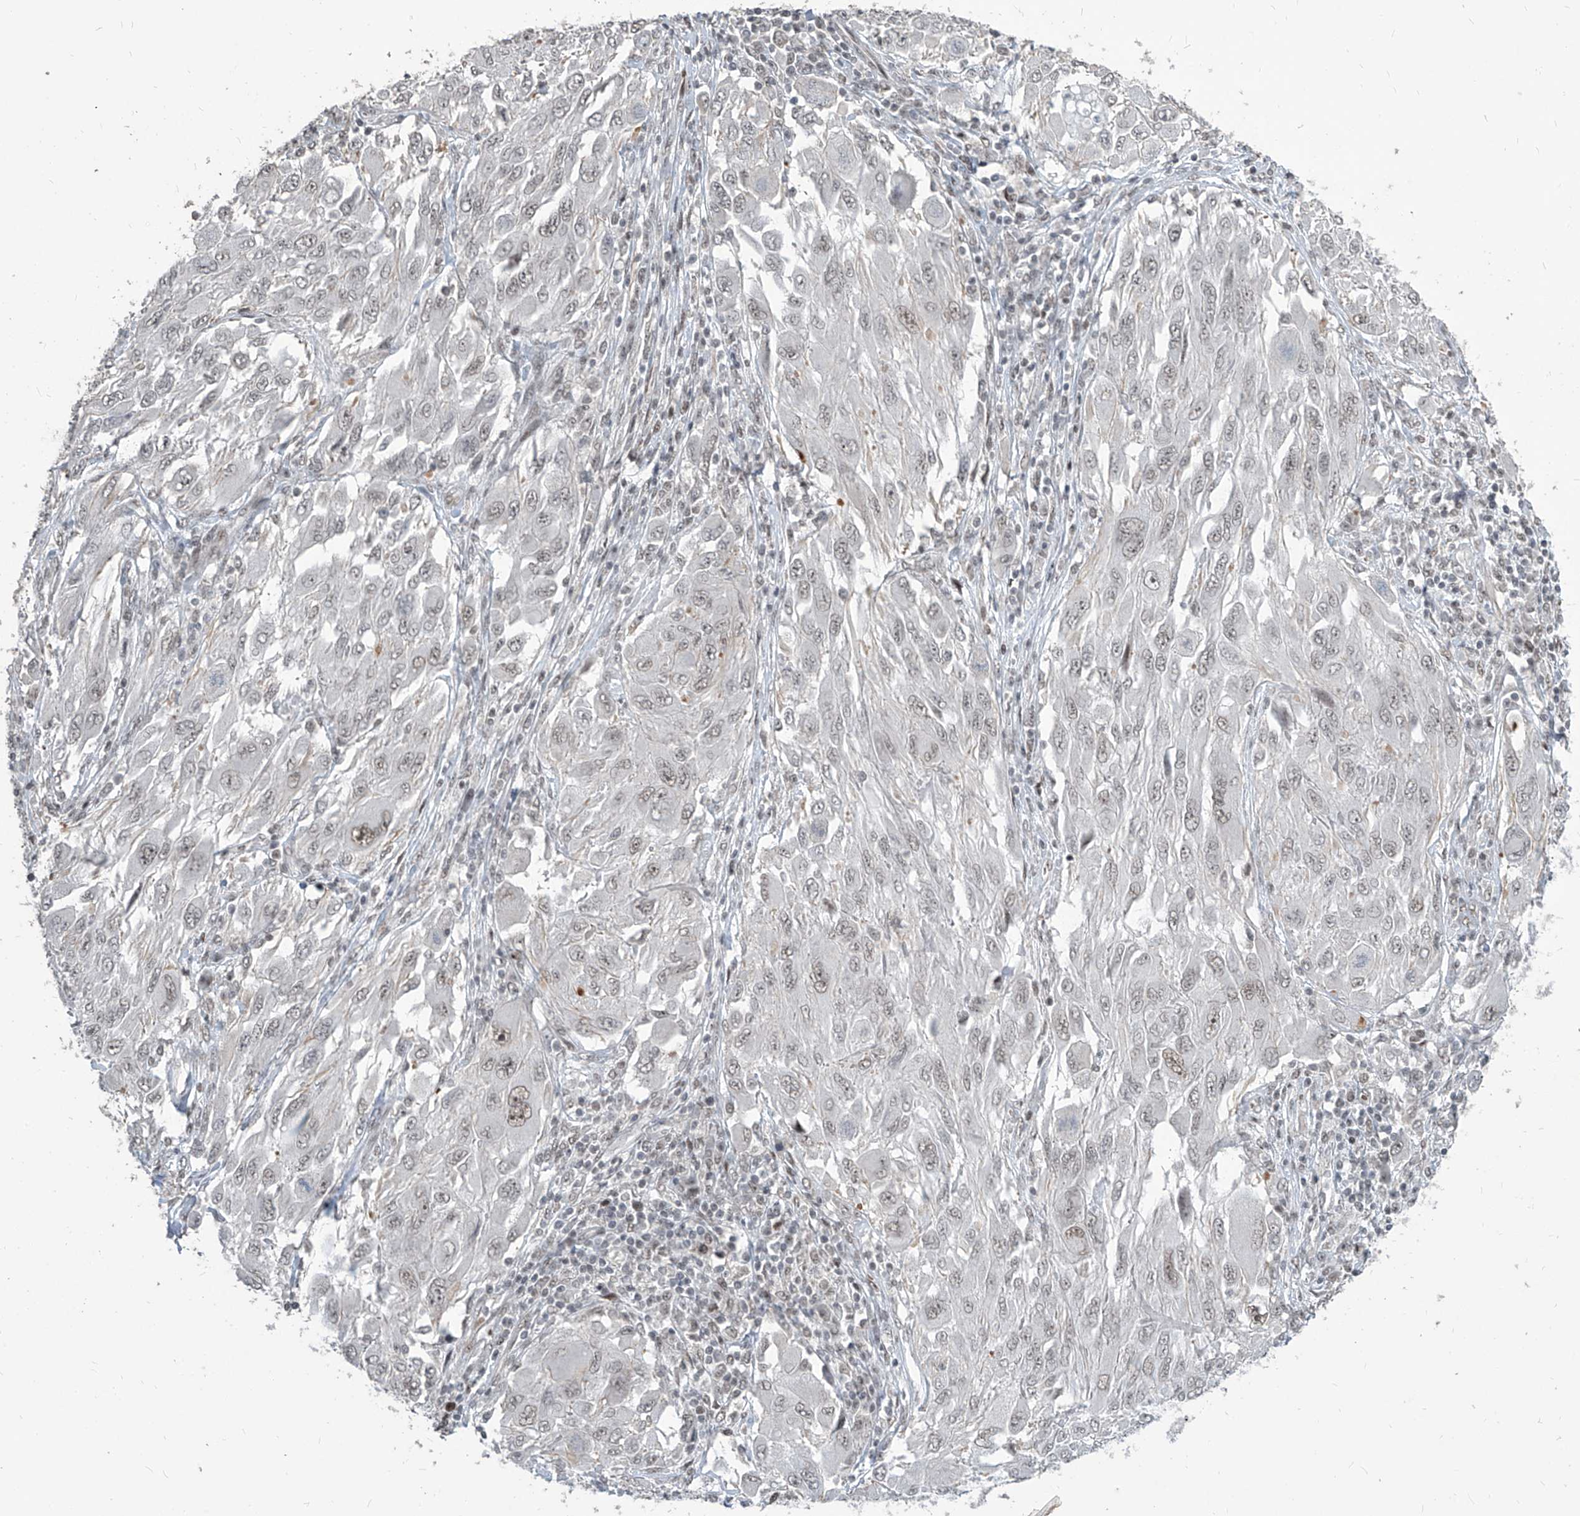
{"staining": {"intensity": "weak", "quantity": ">75%", "location": "nuclear"}, "tissue": "melanoma", "cell_type": "Tumor cells", "image_type": "cancer", "snomed": [{"axis": "morphology", "description": "Malignant melanoma, NOS"}, {"axis": "topography", "description": "Skin"}], "caption": "IHC of human melanoma reveals low levels of weak nuclear positivity in approximately >75% of tumor cells.", "gene": "IRF2", "patient": {"sex": "female", "age": 91}}